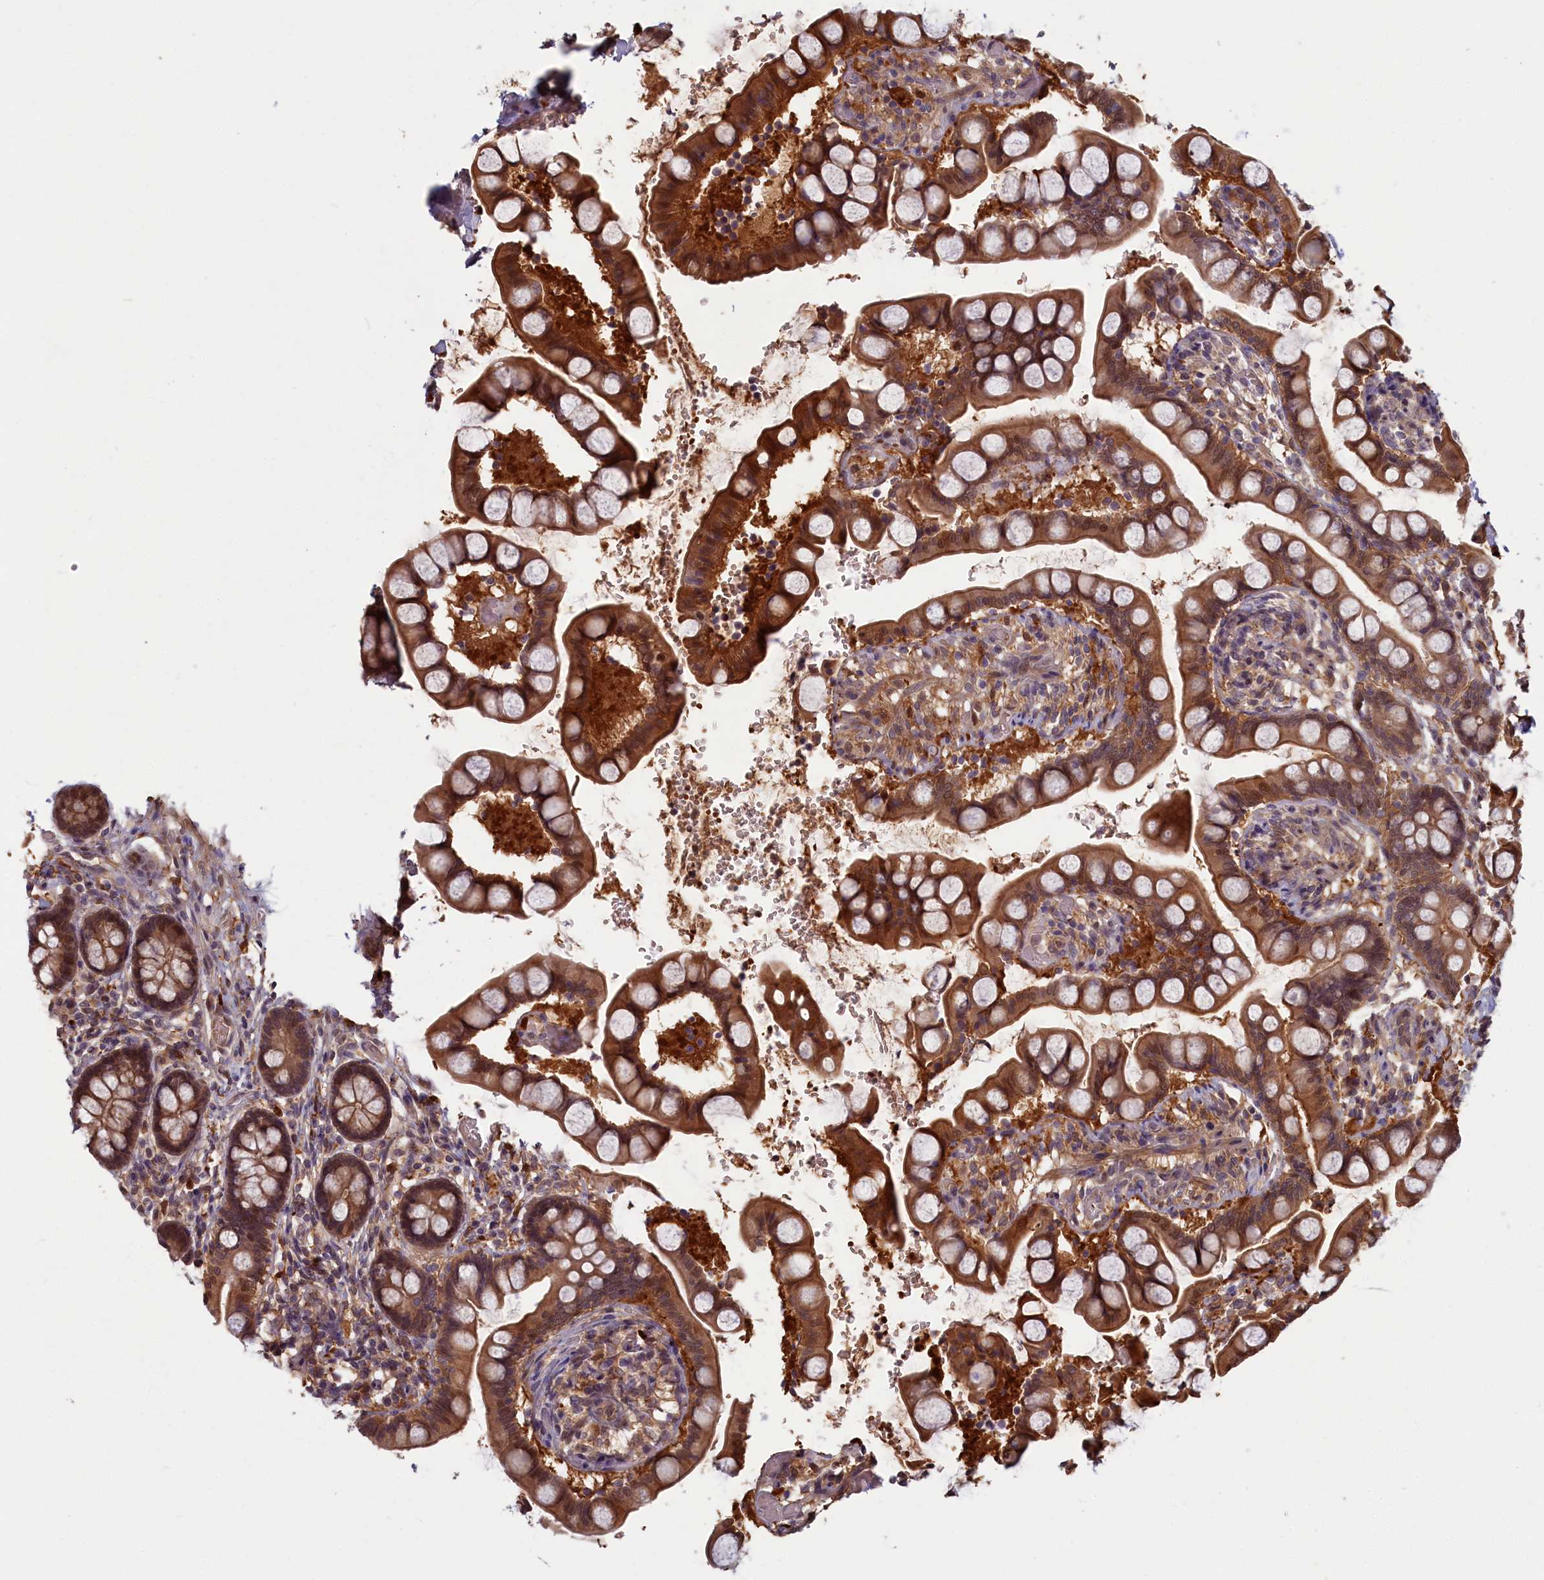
{"staining": {"intensity": "strong", "quantity": ">75%", "location": "cytoplasmic/membranous"}, "tissue": "small intestine", "cell_type": "Glandular cells", "image_type": "normal", "snomed": [{"axis": "morphology", "description": "Normal tissue, NOS"}, {"axis": "topography", "description": "Small intestine"}], "caption": "Small intestine was stained to show a protein in brown. There is high levels of strong cytoplasmic/membranous expression in about >75% of glandular cells. The protein of interest is shown in brown color, while the nuclei are stained blue.", "gene": "BLVRB", "patient": {"sex": "male", "age": 52}}